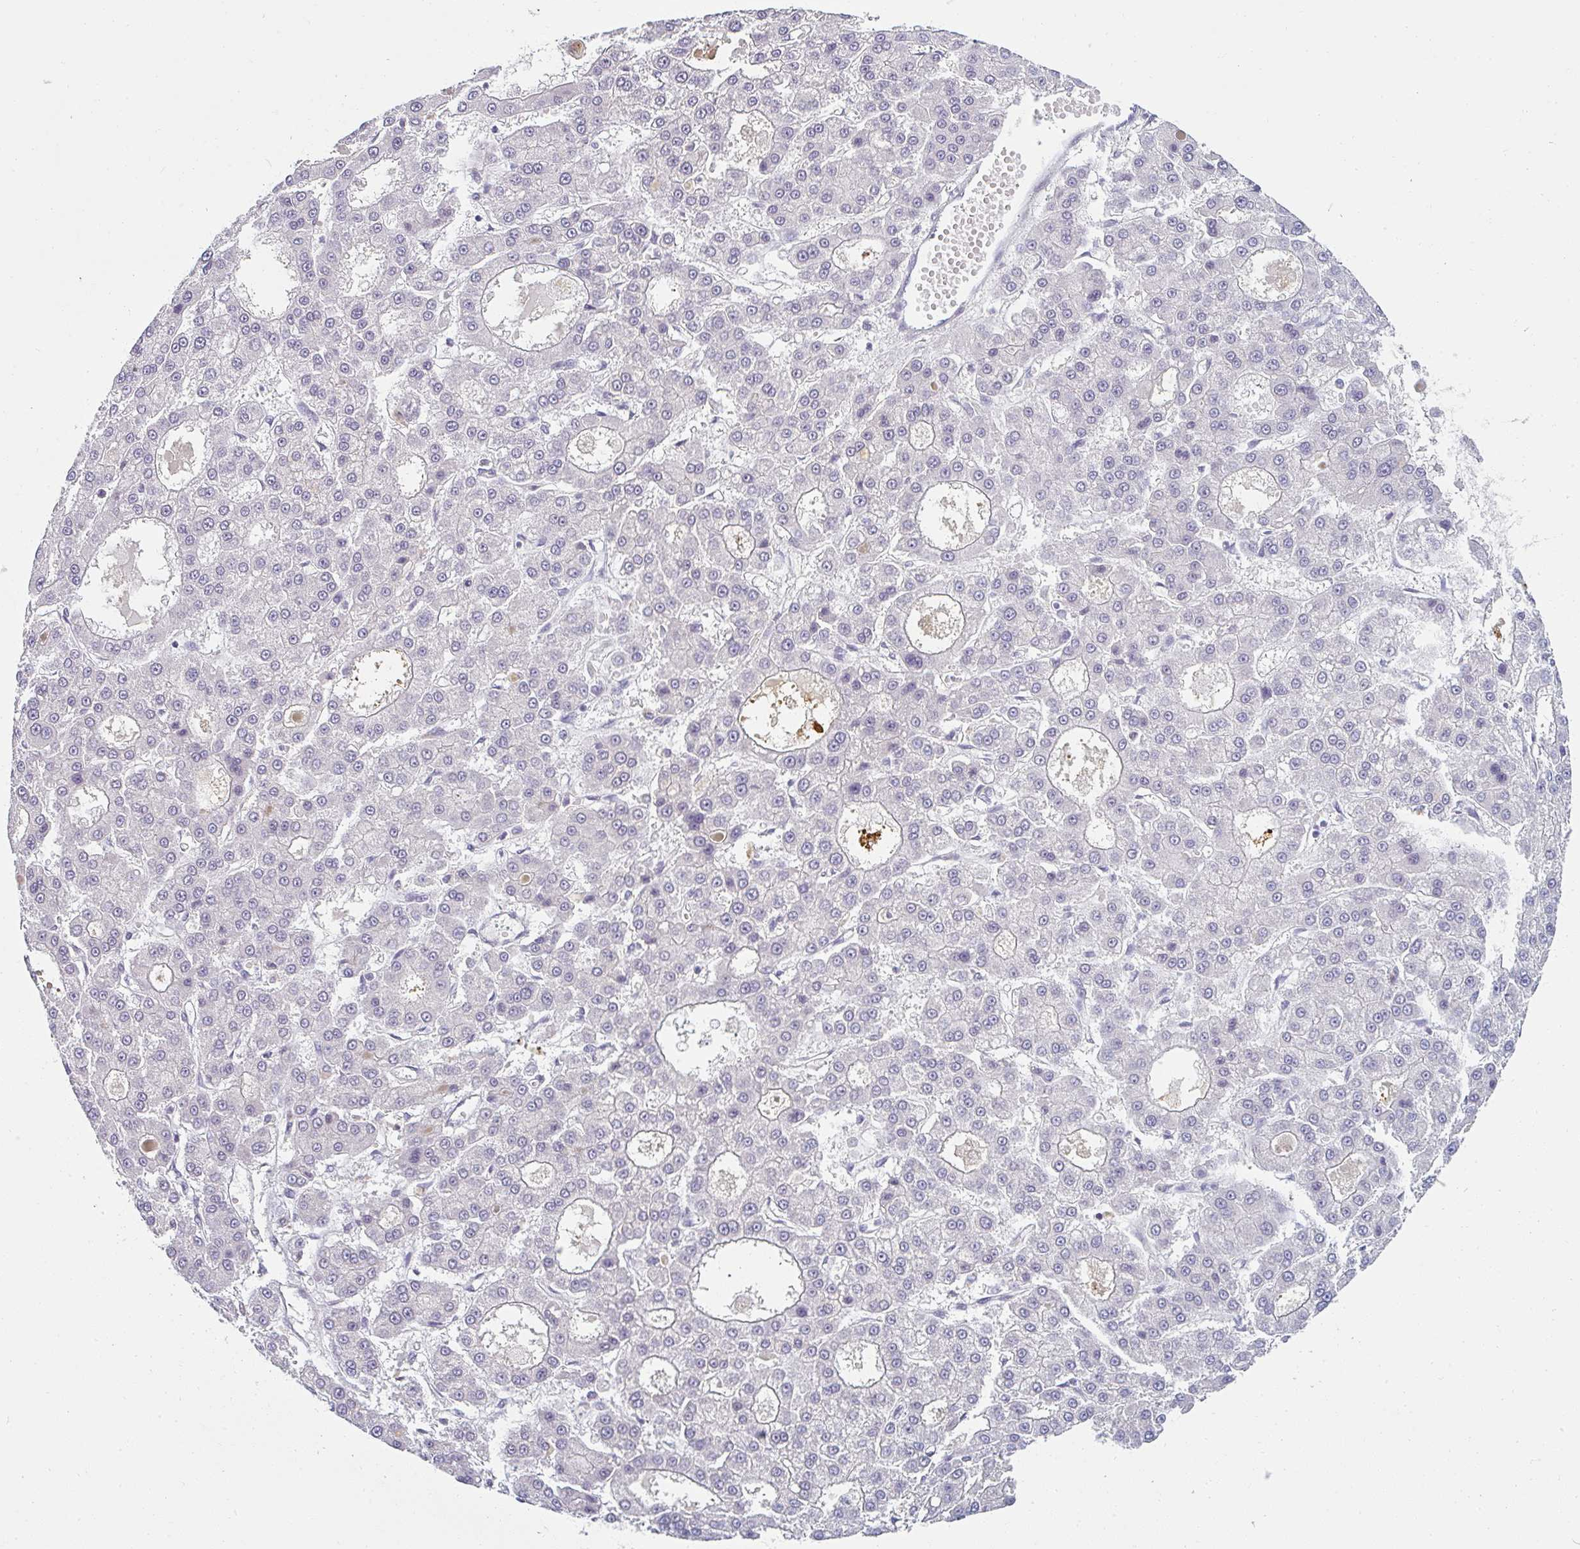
{"staining": {"intensity": "negative", "quantity": "none", "location": "none"}, "tissue": "liver cancer", "cell_type": "Tumor cells", "image_type": "cancer", "snomed": [{"axis": "morphology", "description": "Carcinoma, Hepatocellular, NOS"}, {"axis": "topography", "description": "Liver"}], "caption": "IHC micrograph of neoplastic tissue: human hepatocellular carcinoma (liver) stained with DAB (3,3'-diaminobenzidine) demonstrates no significant protein expression in tumor cells. Brightfield microscopy of immunohistochemistry stained with DAB (3,3'-diaminobenzidine) (brown) and hematoxylin (blue), captured at high magnification.", "gene": "PPFIA4", "patient": {"sex": "male", "age": 70}}